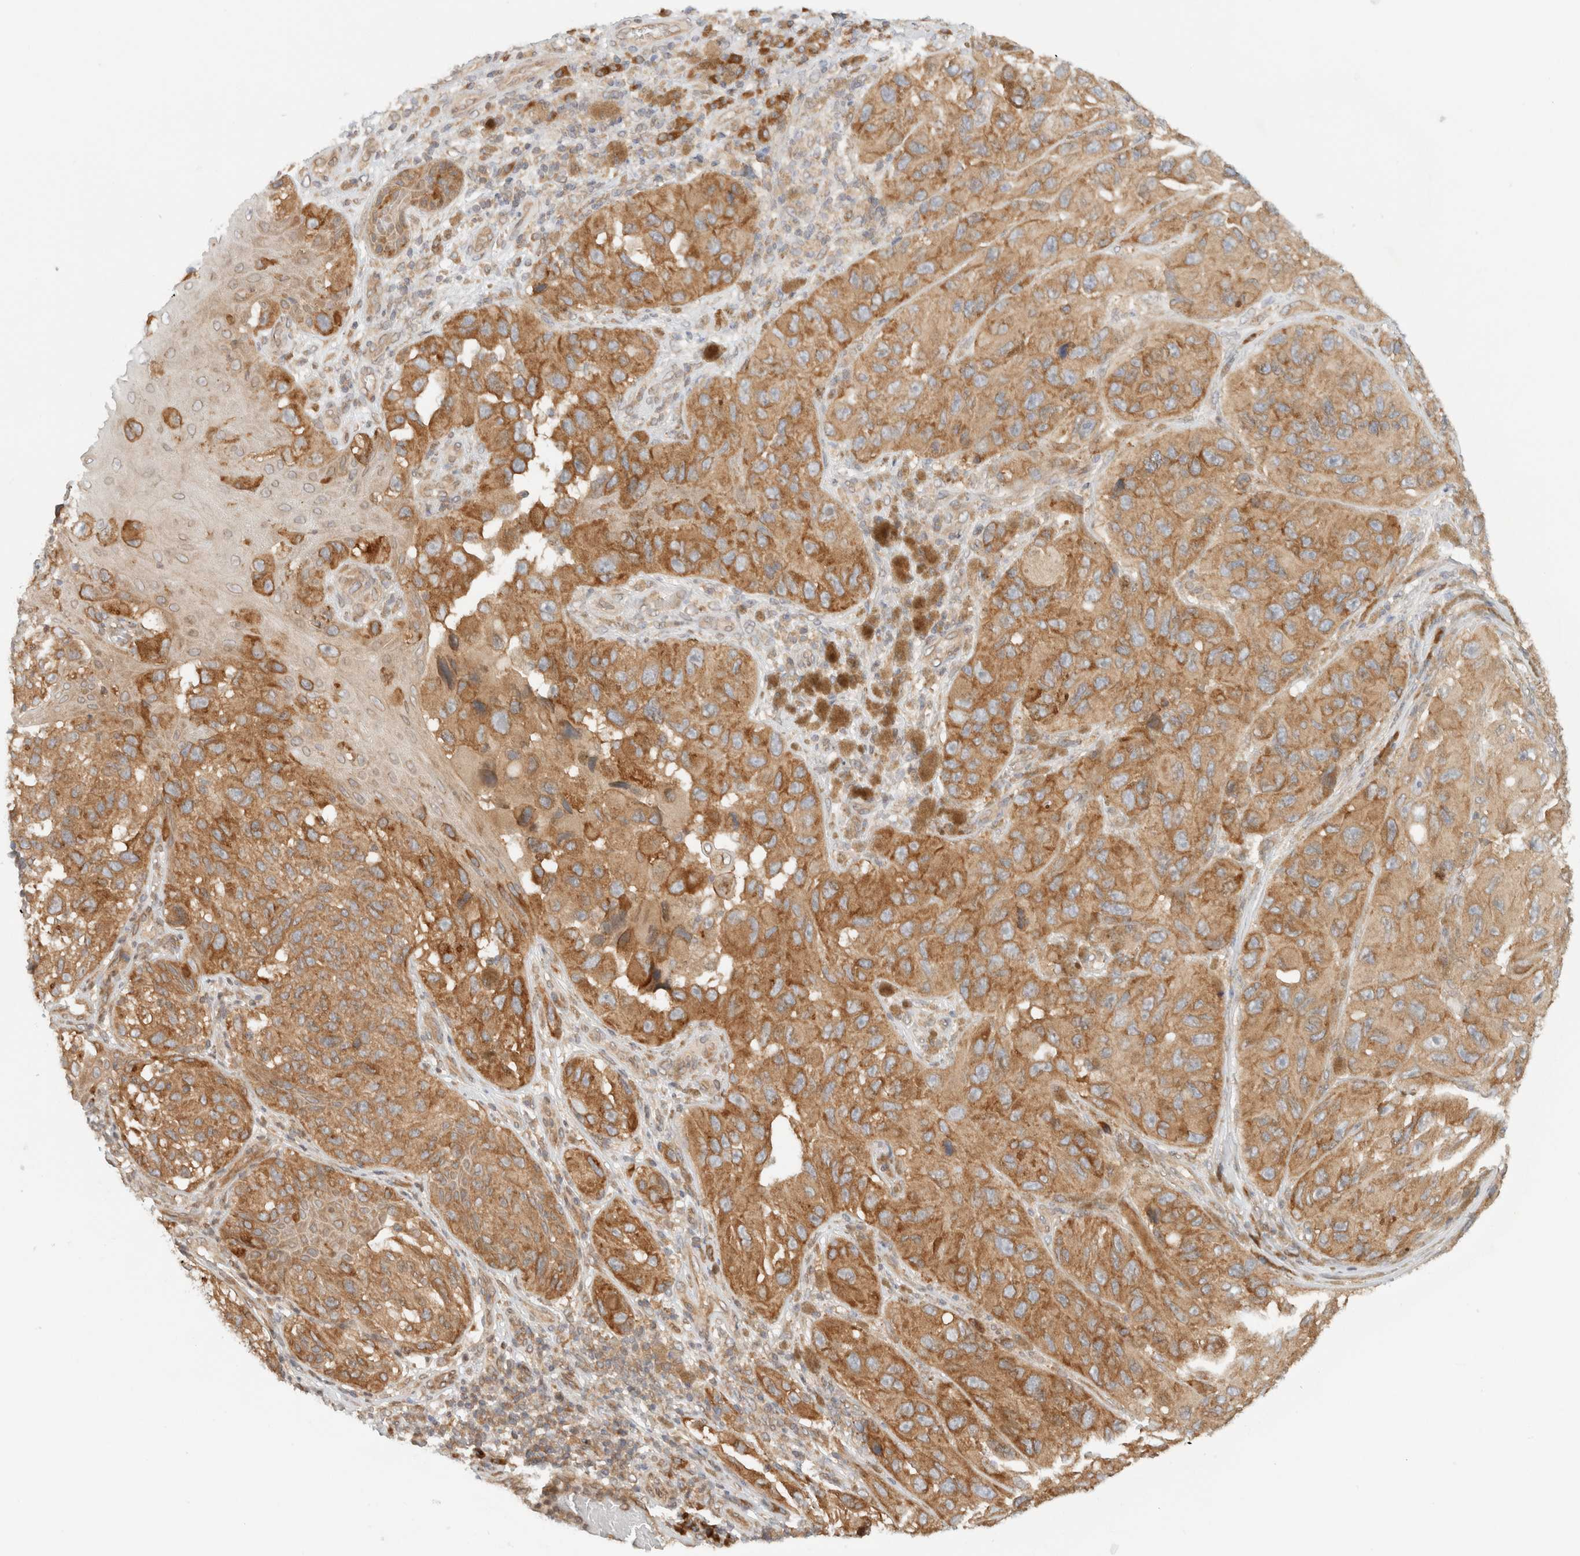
{"staining": {"intensity": "moderate", "quantity": ">75%", "location": "cytoplasmic/membranous"}, "tissue": "melanoma", "cell_type": "Tumor cells", "image_type": "cancer", "snomed": [{"axis": "morphology", "description": "Malignant melanoma, NOS"}, {"axis": "topography", "description": "Skin"}], "caption": "A histopathology image showing moderate cytoplasmic/membranous positivity in about >75% of tumor cells in melanoma, as visualized by brown immunohistochemical staining.", "gene": "ARFGEF2", "patient": {"sex": "female", "age": 73}}